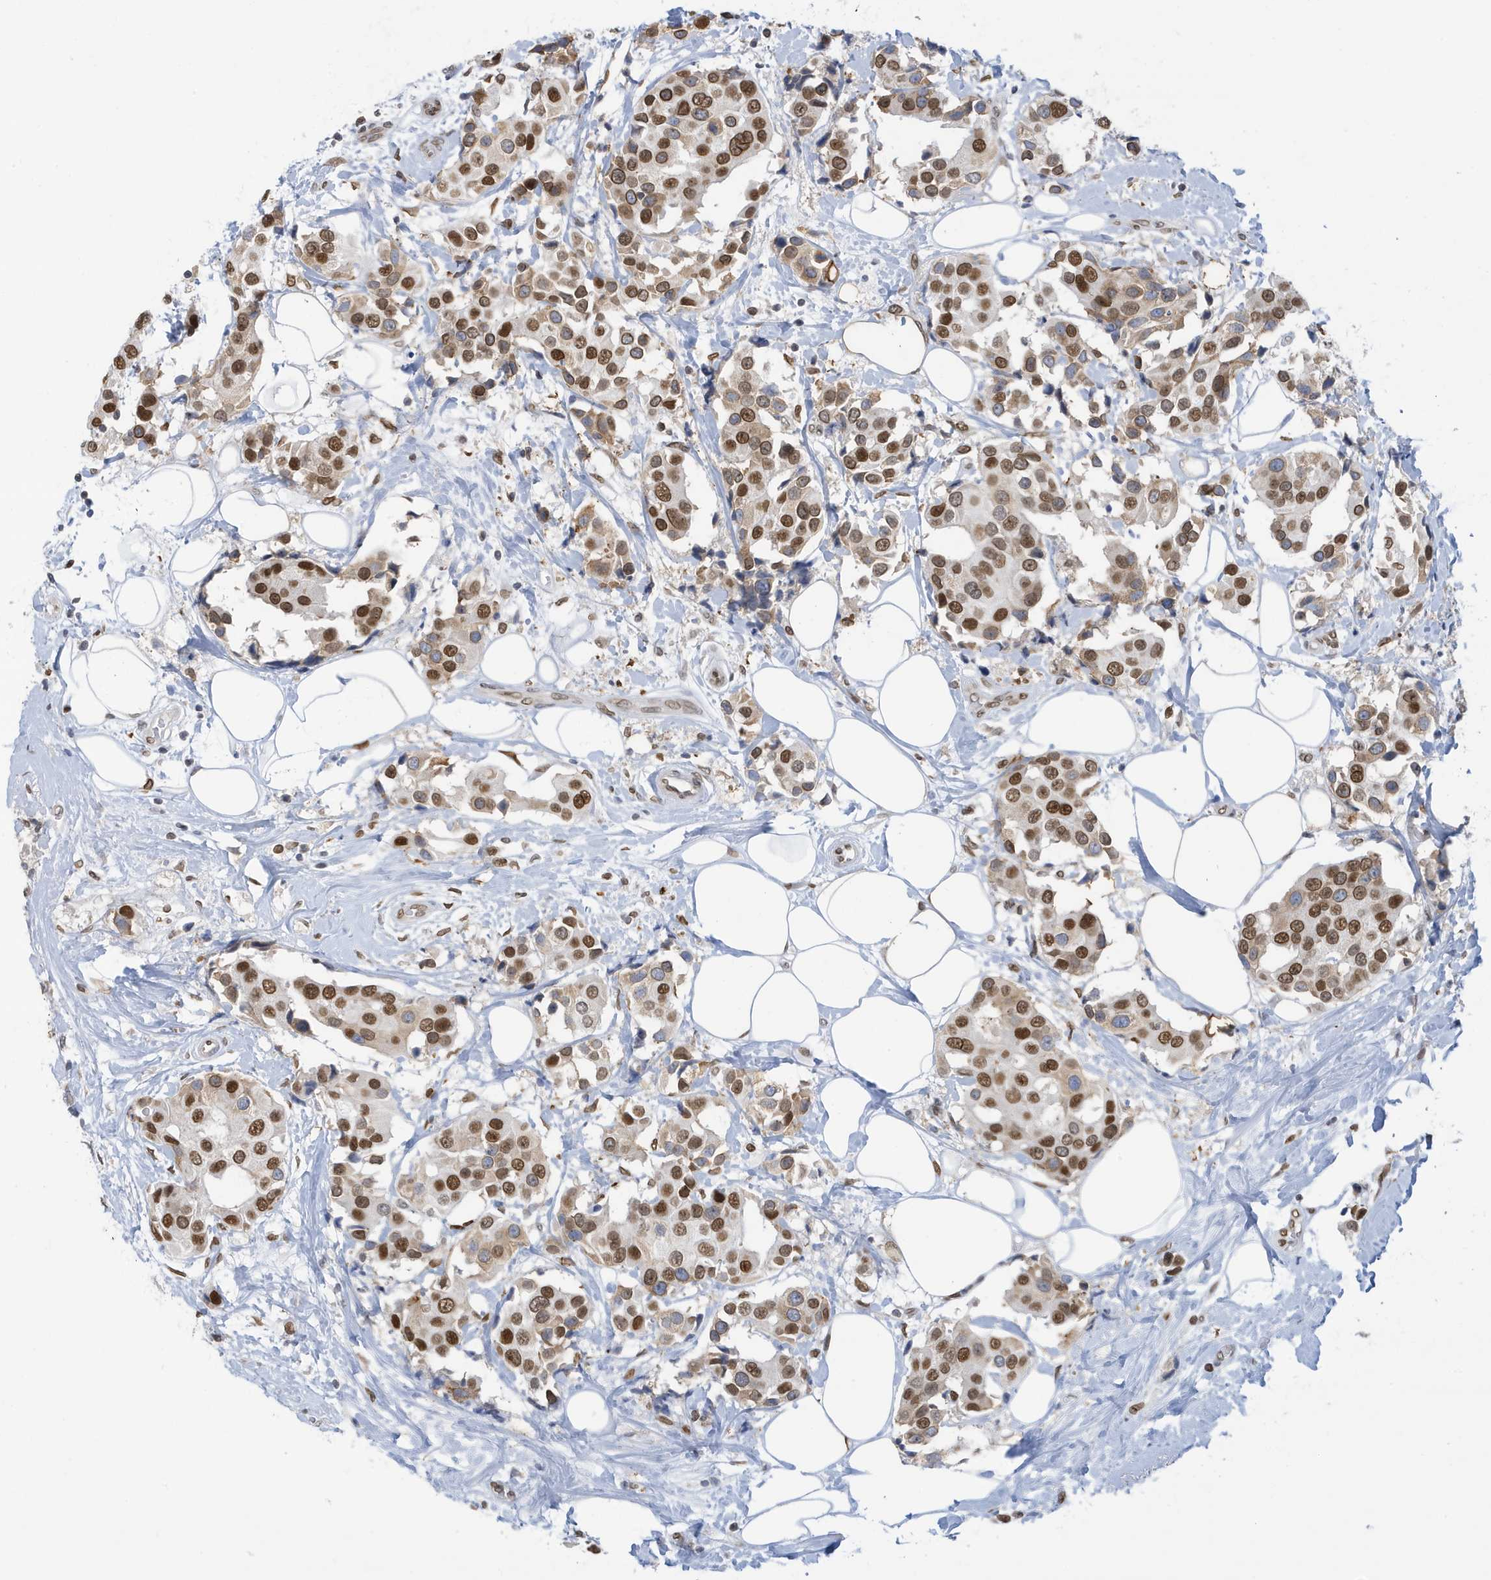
{"staining": {"intensity": "moderate", "quantity": ">75%", "location": "cytoplasmic/membranous,nuclear"}, "tissue": "breast cancer", "cell_type": "Tumor cells", "image_type": "cancer", "snomed": [{"axis": "morphology", "description": "Normal tissue, NOS"}, {"axis": "morphology", "description": "Duct carcinoma"}, {"axis": "topography", "description": "Breast"}], "caption": "This micrograph displays breast invasive ductal carcinoma stained with IHC to label a protein in brown. The cytoplasmic/membranous and nuclear of tumor cells show moderate positivity for the protein. Nuclei are counter-stained blue.", "gene": "PCYT1A", "patient": {"sex": "female", "age": 39}}